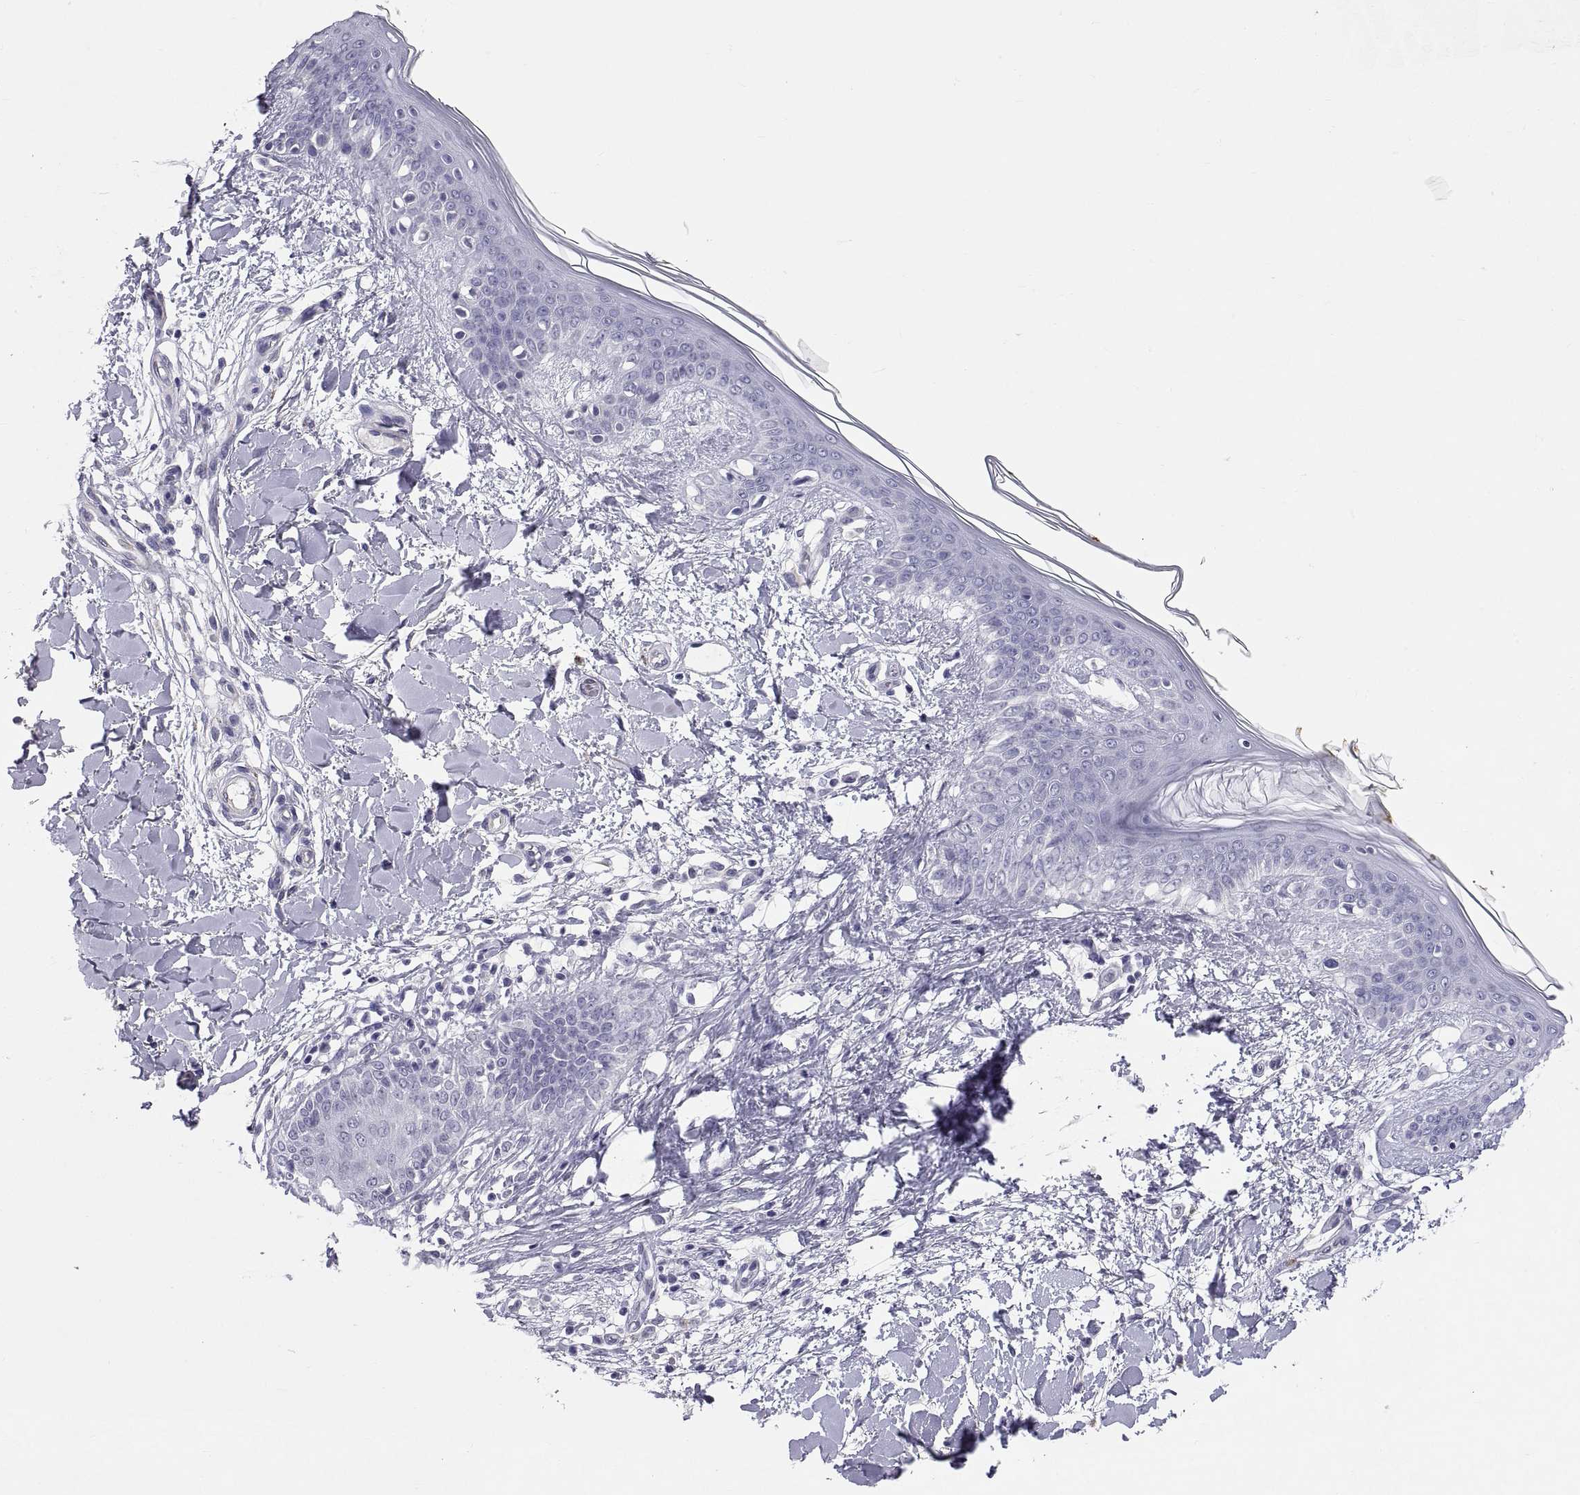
{"staining": {"intensity": "negative", "quantity": "none", "location": "none"}, "tissue": "skin", "cell_type": "Fibroblasts", "image_type": "normal", "snomed": [{"axis": "morphology", "description": "Normal tissue, NOS"}, {"axis": "topography", "description": "Skin"}], "caption": "Immunohistochemistry (IHC) photomicrograph of unremarkable skin: human skin stained with DAB (3,3'-diaminobenzidine) exhibits no significant protein staining in fibroblasts. The staining was performed using DAB to visualize the protein expression in brown, while the nuclei were stained in blue with hematoxylin (Magnification: 20x).", "gene": "TEX13A", "patient": {"sex": "female", "age": 34}}